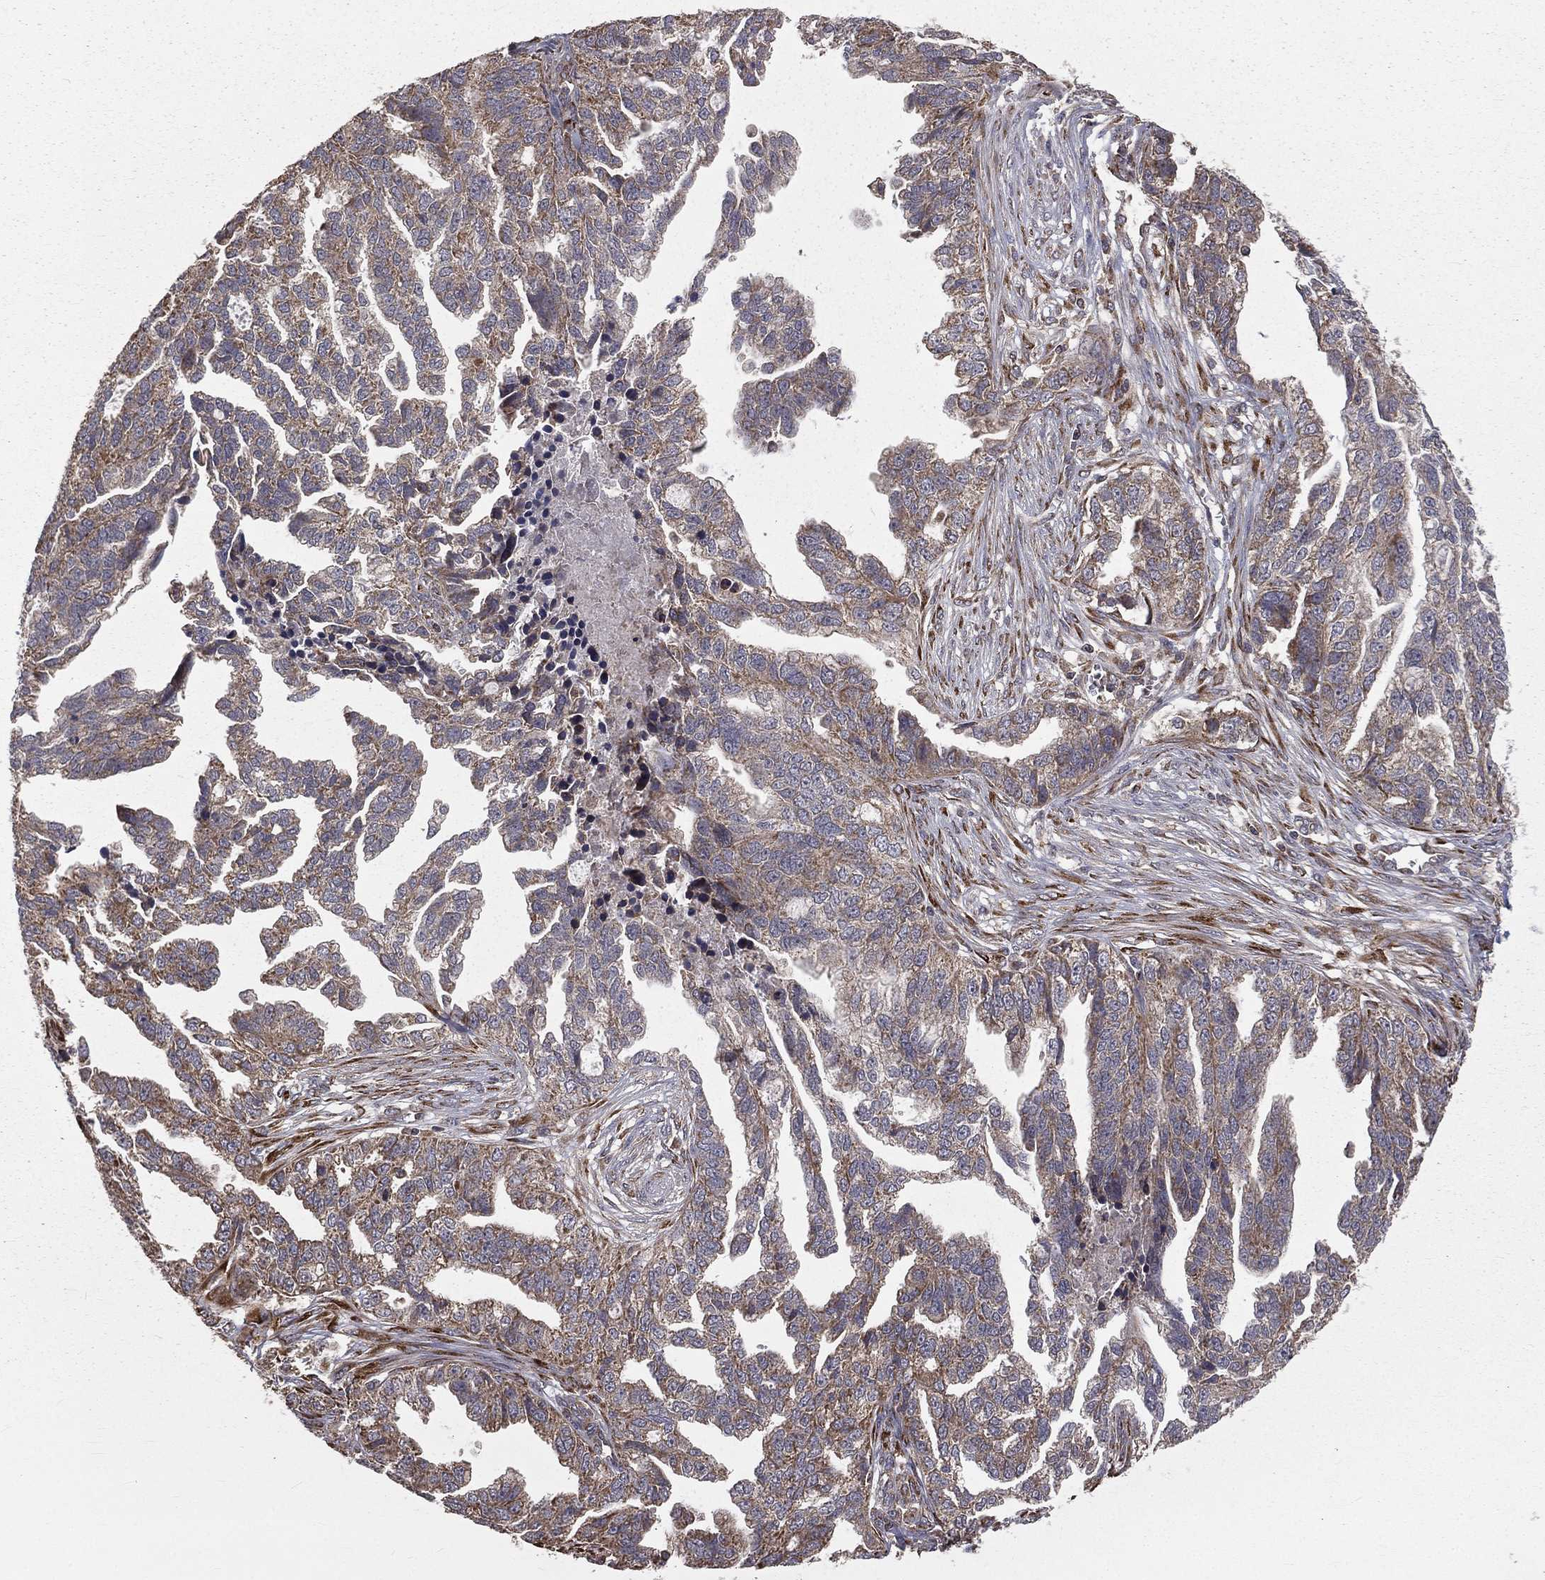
{"staining": {"intensity": "moderate", "quantity": "<25%", "location": "cytoplasmic/membranous"}, "tissue": "ovarian cancer", "cell_type": "Tumor cells", "image_type": "cancer", "snomed": [{"axis": "morphology", "description": "Cystadenocarcinoma, serous, NOS"}, {"axis": "topography", "description": "Ovary"}], "caption": "Human ovarian cancer (serous cystadenocarcinoma) stained for a protein (brown) exhibits moderate cytoplasmic/membranous positive expression in approximately <25% of tumor cells.", "gene": "OLFML1", "patient": {"sex": "female", "age": 51}}